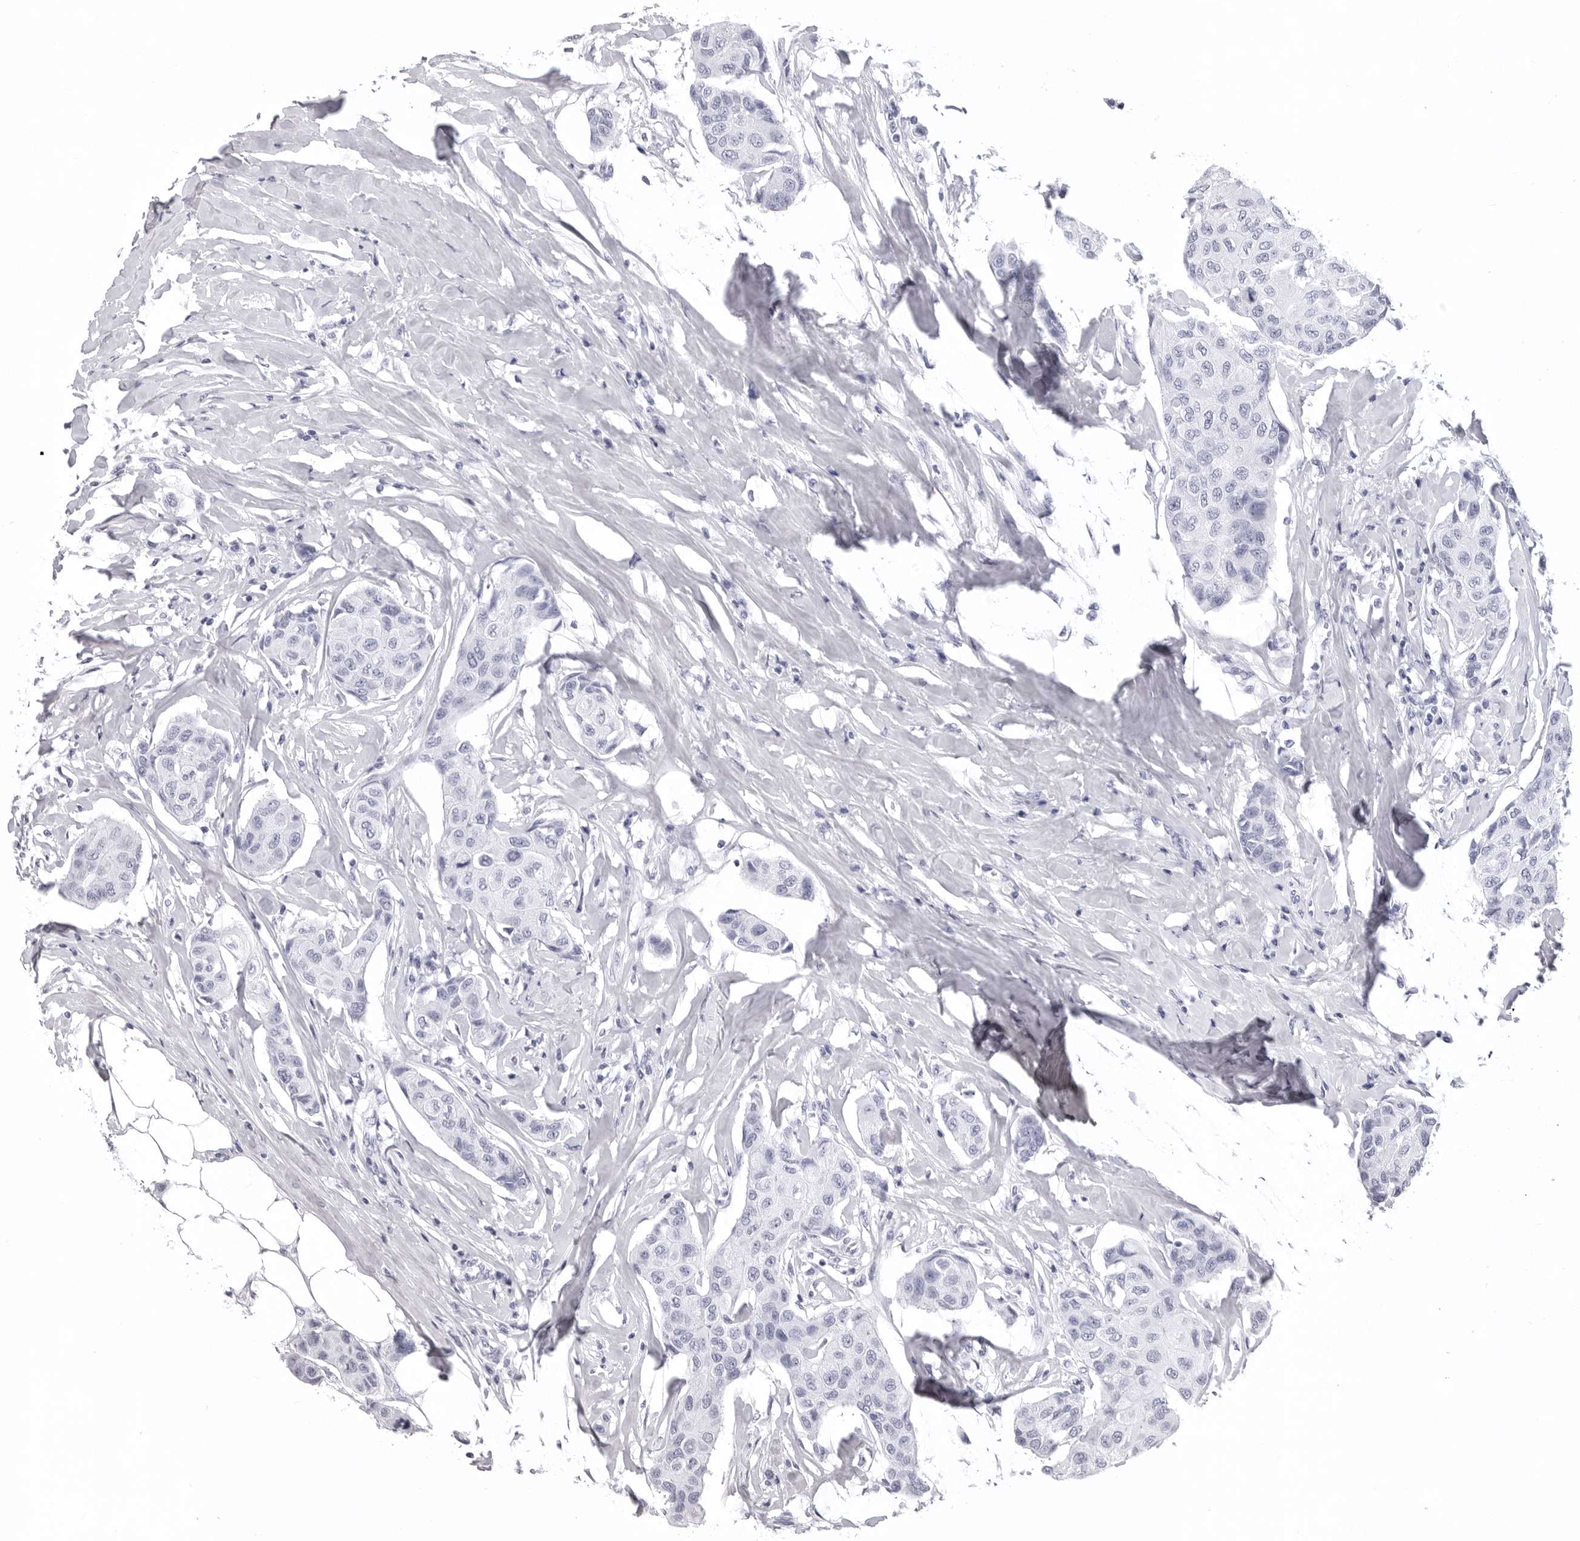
{"staining": {"intensity": "negative", "quantity": "none", "location": "none"}, "tissue": "breast cancer", "cell_type": "Tumor cells", "image_type": "cancer", "snomed": [{"axis": "morphology", "description": "Duct carcinoma"}, {"axis": "topography", "description": "Breast"}], "caption": "This is an immunohistochemistry micrograph of human breast cancer (intraductal carcinoma). There is no positivity in tumor cells.", "gene": "LGALS4", "patient": {"sex": "female", "age": 80}}